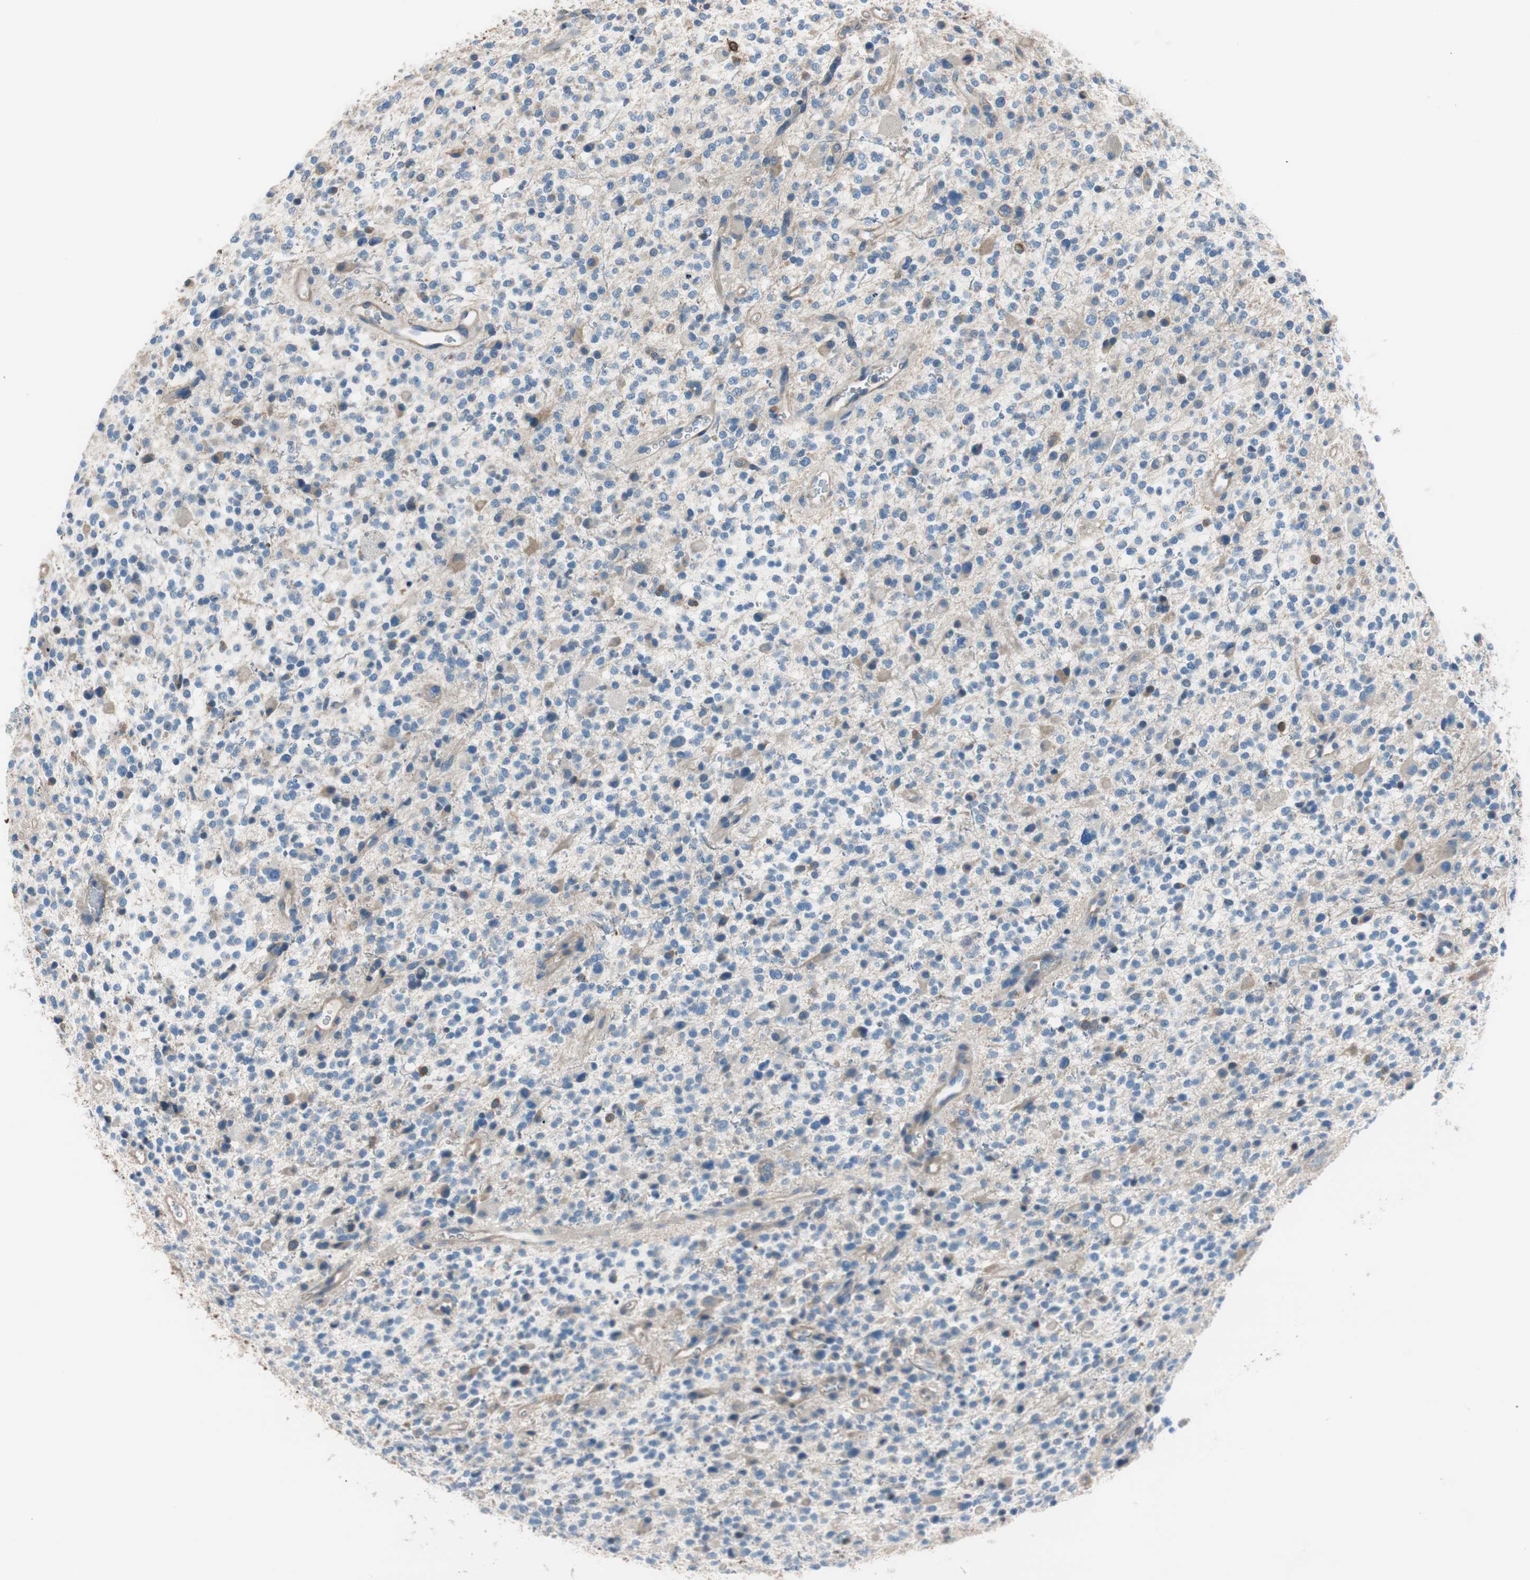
{"staining": {"intensity": "weak", "quantity": "<25%", "location": "cytoplasmic/membranous"}, "tissue": "glioma", "cell_type": "Tumor cells", "image_type": "cancer", "snomed": [{"axis": "morphology", "description": "Glioma, malignant, High grade"}, {"axis": "topography", "description": "Brain"}], "caption": "Immunohistochemistry (IHC) image of human malignant high-grade glioma stained for a protein (brown), which demonstrates no expression in tumor cells. (Stains: DAB (3,3'-diaminobenzidine) immunohistochemistry (IHC) with hematoxylin counter stain, Microscopy: brightfield microscopy at high magnification).", "gene": "CALML3", "patient": {"sex": "male", "age": 48}}